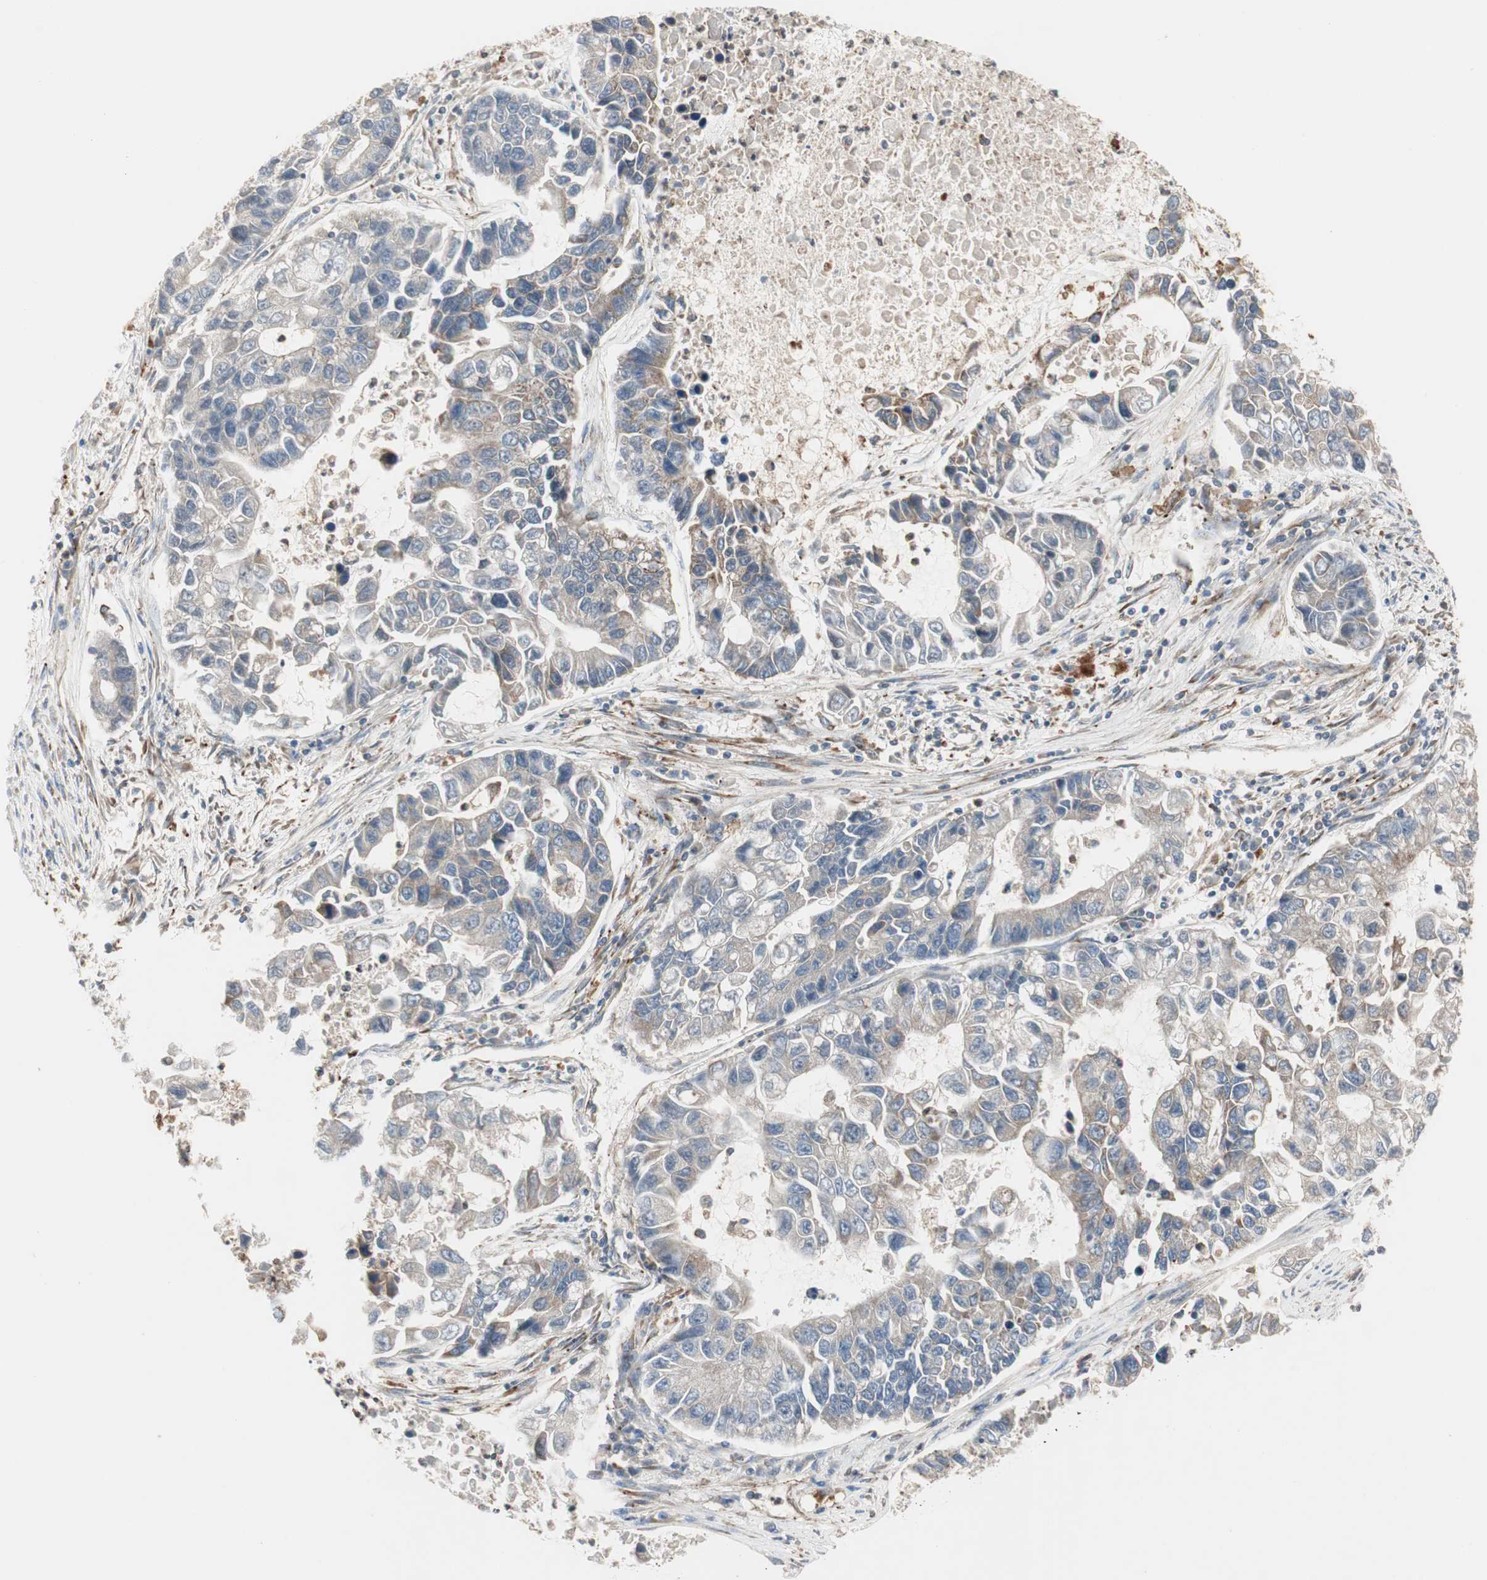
{"staining": {"intensity": "weak", "quantity": ">75%", "location": "cytoplasmic/membranous"}, "tissue": "lung cancer", "cell_type": "Tumor cells", "image_type": "cancer", "snomed": [{"axis": "morphology", "description": "Adenocarcinoma, NOS"}, {"axis": "topography", "description": "Lung"}], "caption": "IHC (DAB) staining of lung cancer exhibits weak cytoplasmic/membranous protein expression in about >75% of tumor cells. The protein is shown in brown color, while the nuclei are stained blue.", "gene": "H6PD", "patient": {"sex": "female", "age": 51}}